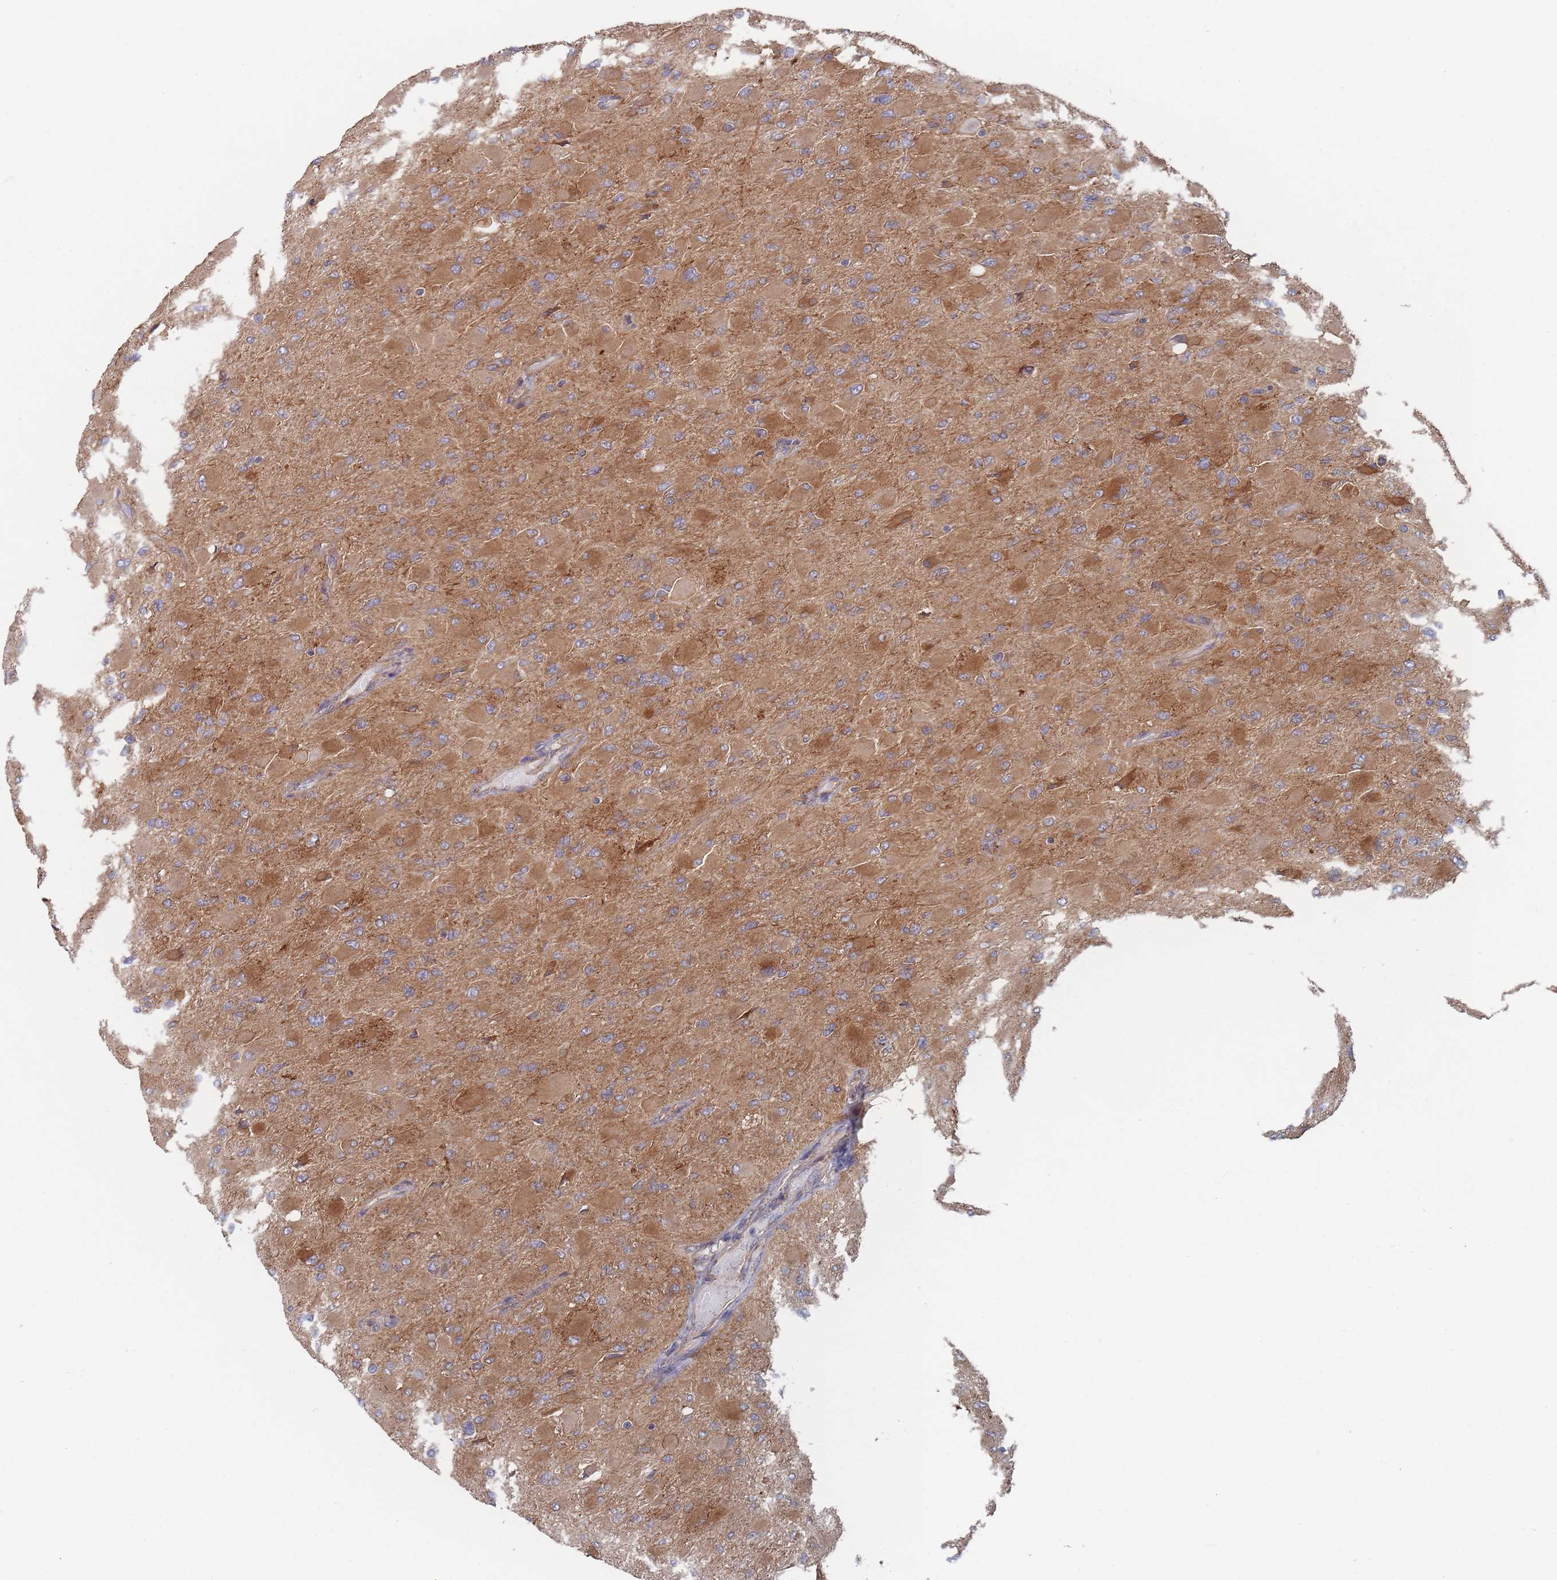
{"staining": {"intensity": "moderate", "quantity": ">75%", "location": "cytoplasmic/membranous"}, "tissue": "glioma", "cell_type": "Tumor cells", "image_type": "cancer", "snomed": [{"axis": "morphology", "description": "Glioma, malignant, High grade"}, {"axis": "topography", "description": "Cerebral cortex"}], "caption": "Moderate cytoplasmic/membranous staining for a protein is identified in about >75% of tumor cells of glioma using IHC.", "gene": "KDSR", "patient": {"sex": "female", "age": 36}}